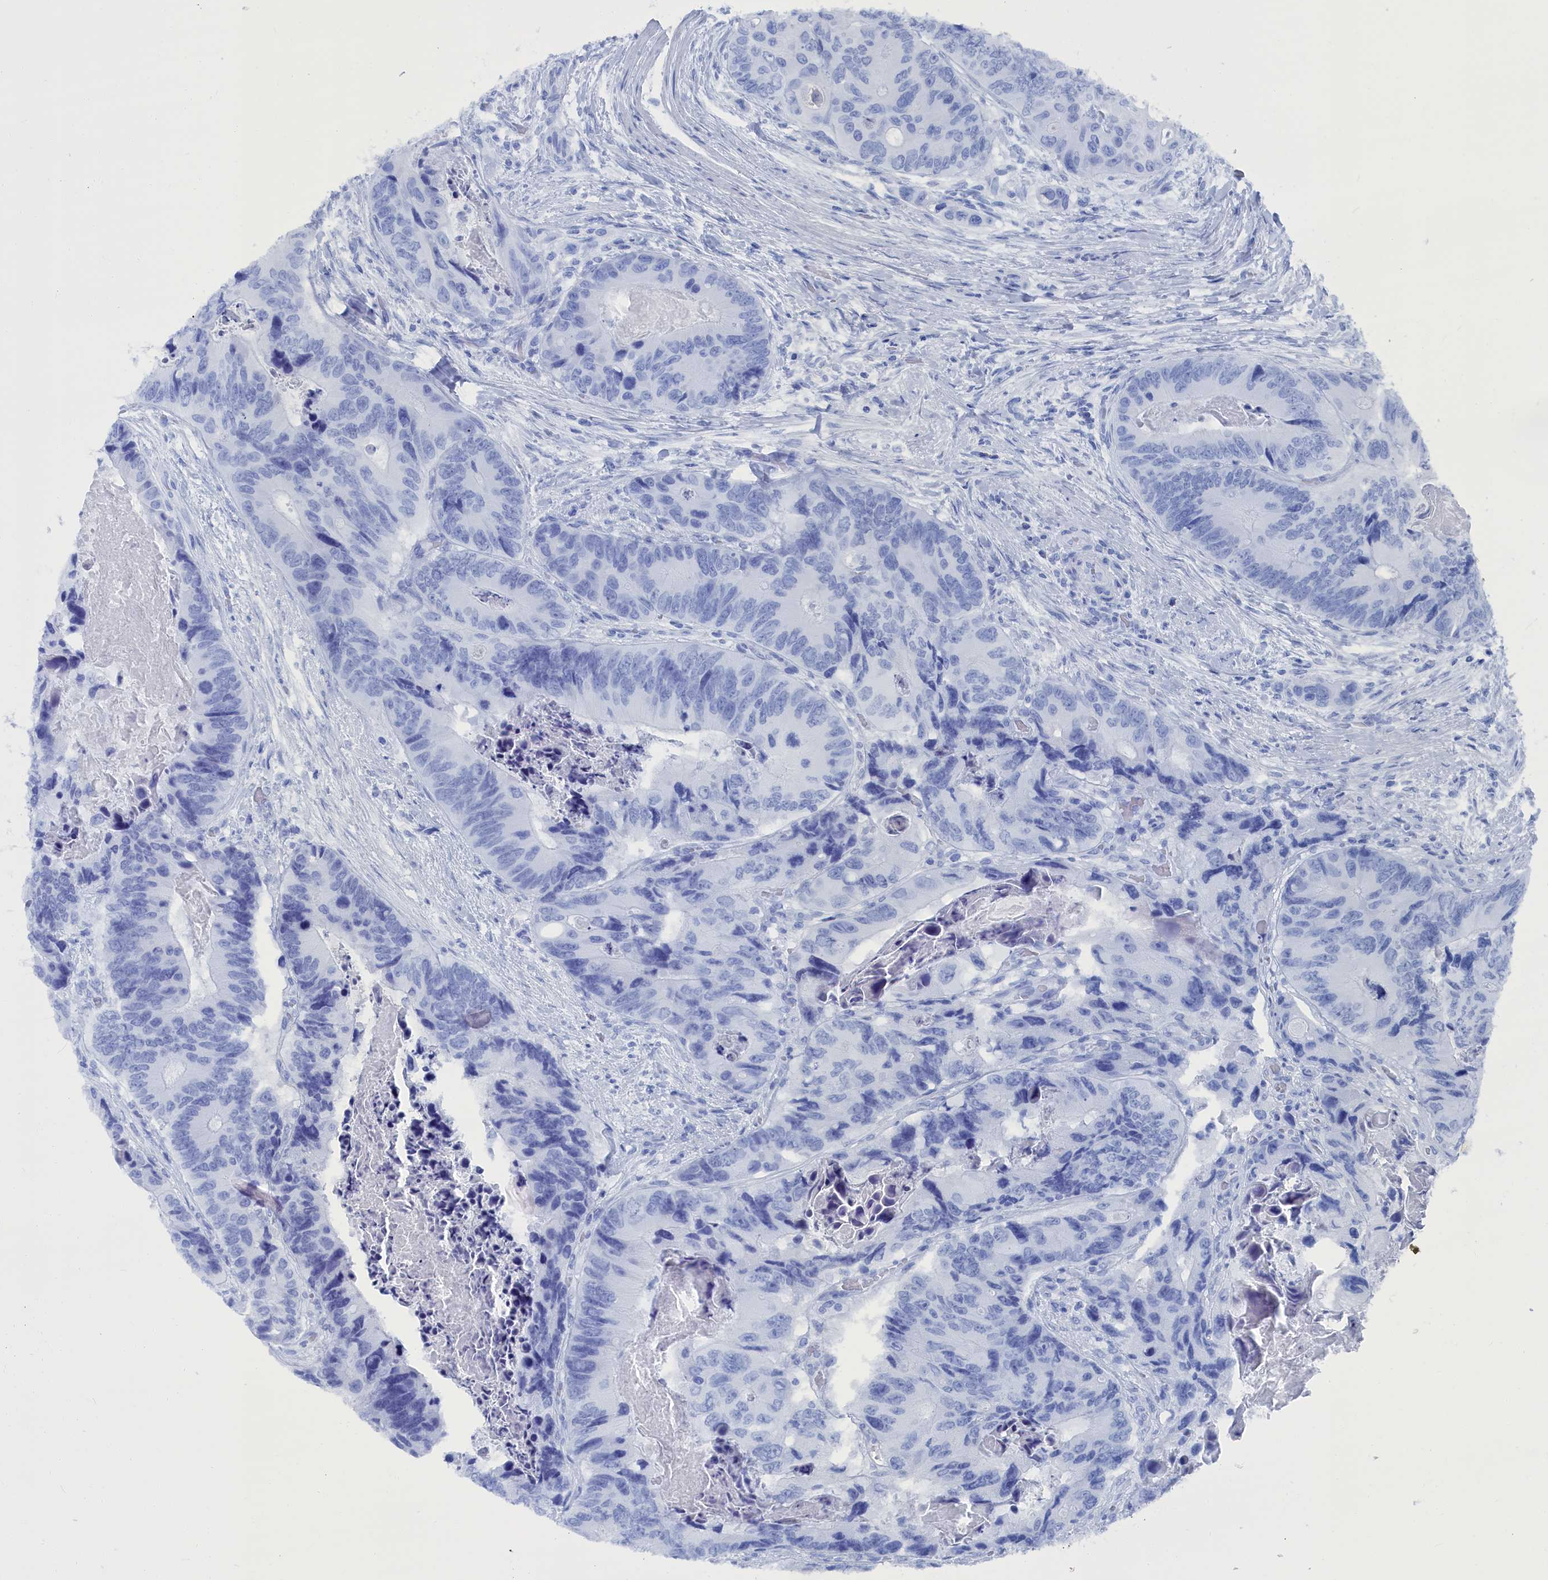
{"staining": {"intensity": "negative", "quantity": "none", "location": "none"}, "tissue": "colorectal cancer", "cell_type": "Tumor cells", "image_type": "cancer", "snomed": [{"axis": "morphology", "description": "Adenocarcinoma, NOS"}, {"axis": "topography", "description": "Colon"}], "caption": "Immunohistochemistry of colorectal adenocarcinoma reveals no expression in tumor cells. (Brightfield microscopy of DAB immunohistochemistry (IHC) at high magnification).", "gene": "CEND1", "patient": {"sex": "male", "age": 84}}